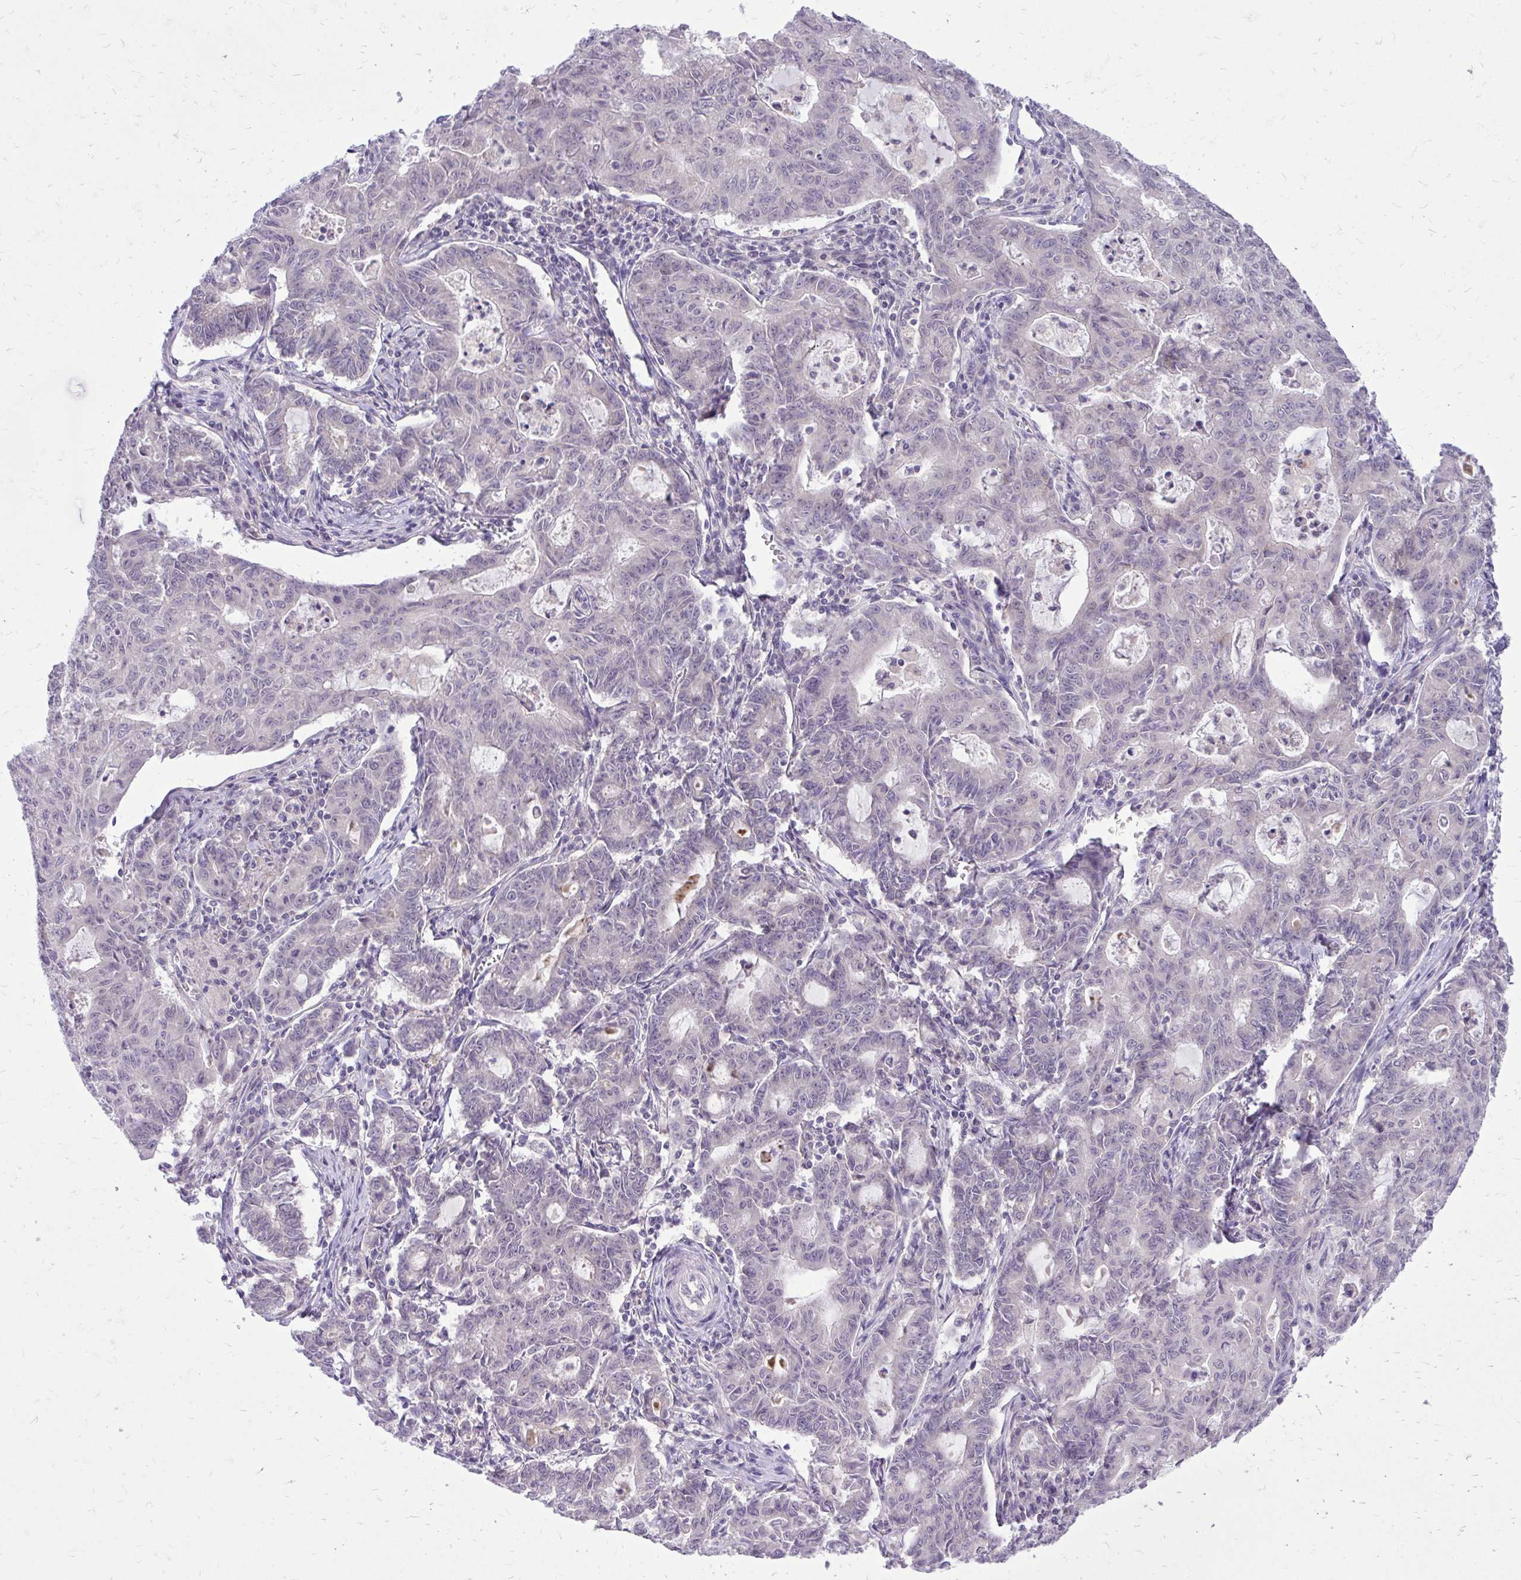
{"staining": {"intensity": "negative", "quantity": "none", "location": "none"}, "tissue": "stomach cancer", "cell_type": "Tumor cells", "image_type": "cancer", "snomed": [{"axis": "morphology", "description": "Adenocarcinoma, NOS"}, {"axis": "topography", "description": "Stomach, upper"}], "caption": "Tumor cells are negative for brown protein staining in stomach cancer.", "gene": "DPY19L1", "patient": {"sex": "female", "age": 79}}